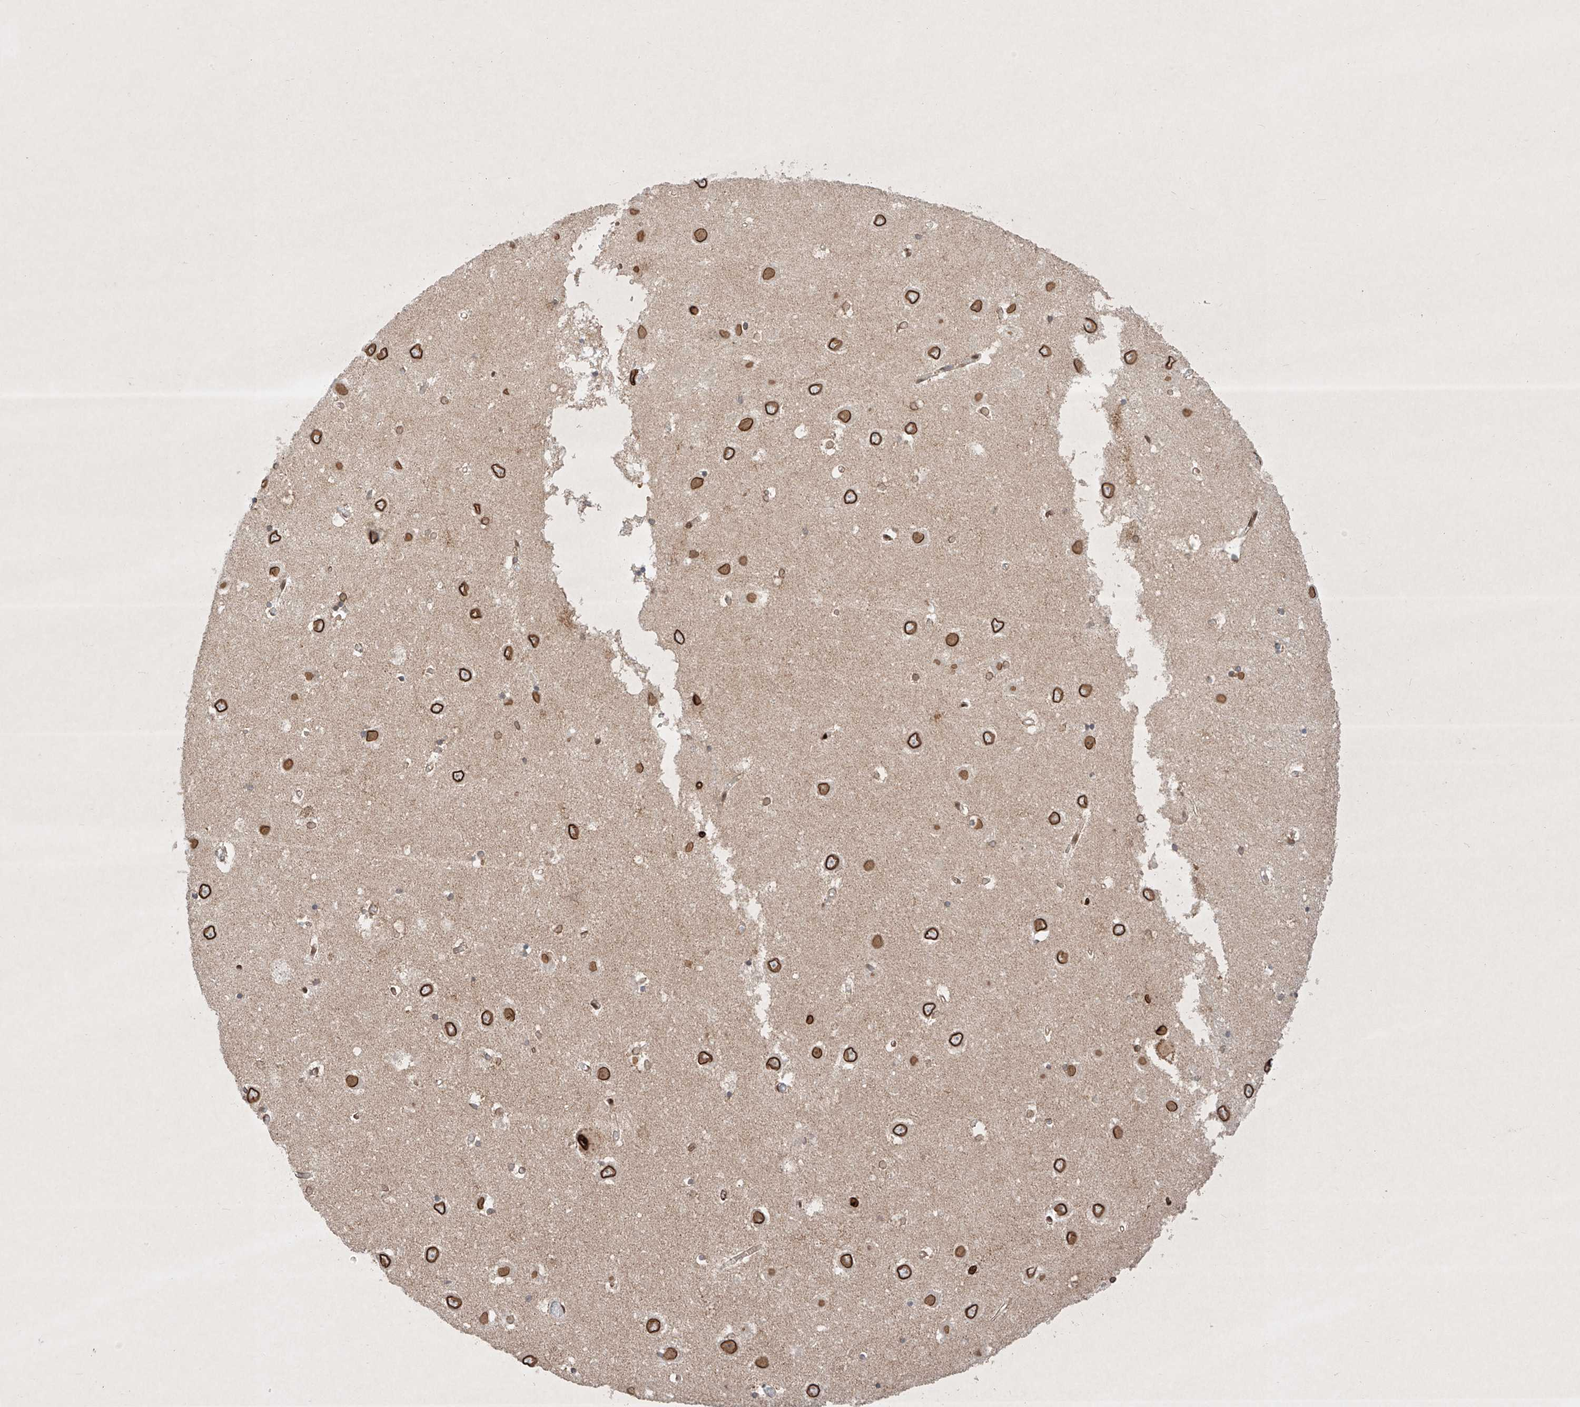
{"staining": {"intensity": "moderate", "quantity": ">75%", "location": "nuclear"}, "tissue": "hippocampus", "cell_type": "Glial cells", "image_type": "normal", "snomed": [{"axis": "morphology", "description": "Normal tissue, NOS"}, {"axis": "topography", "description": "Hippocampus"}], "caption": "This photomicrograph reveals IHC staining of unremarkable hippocampus, with medium moderate nuclear staining in about >75% of glial cells.", "gene": "EPG5", "patient": {"sex": "male", "age": 70}}